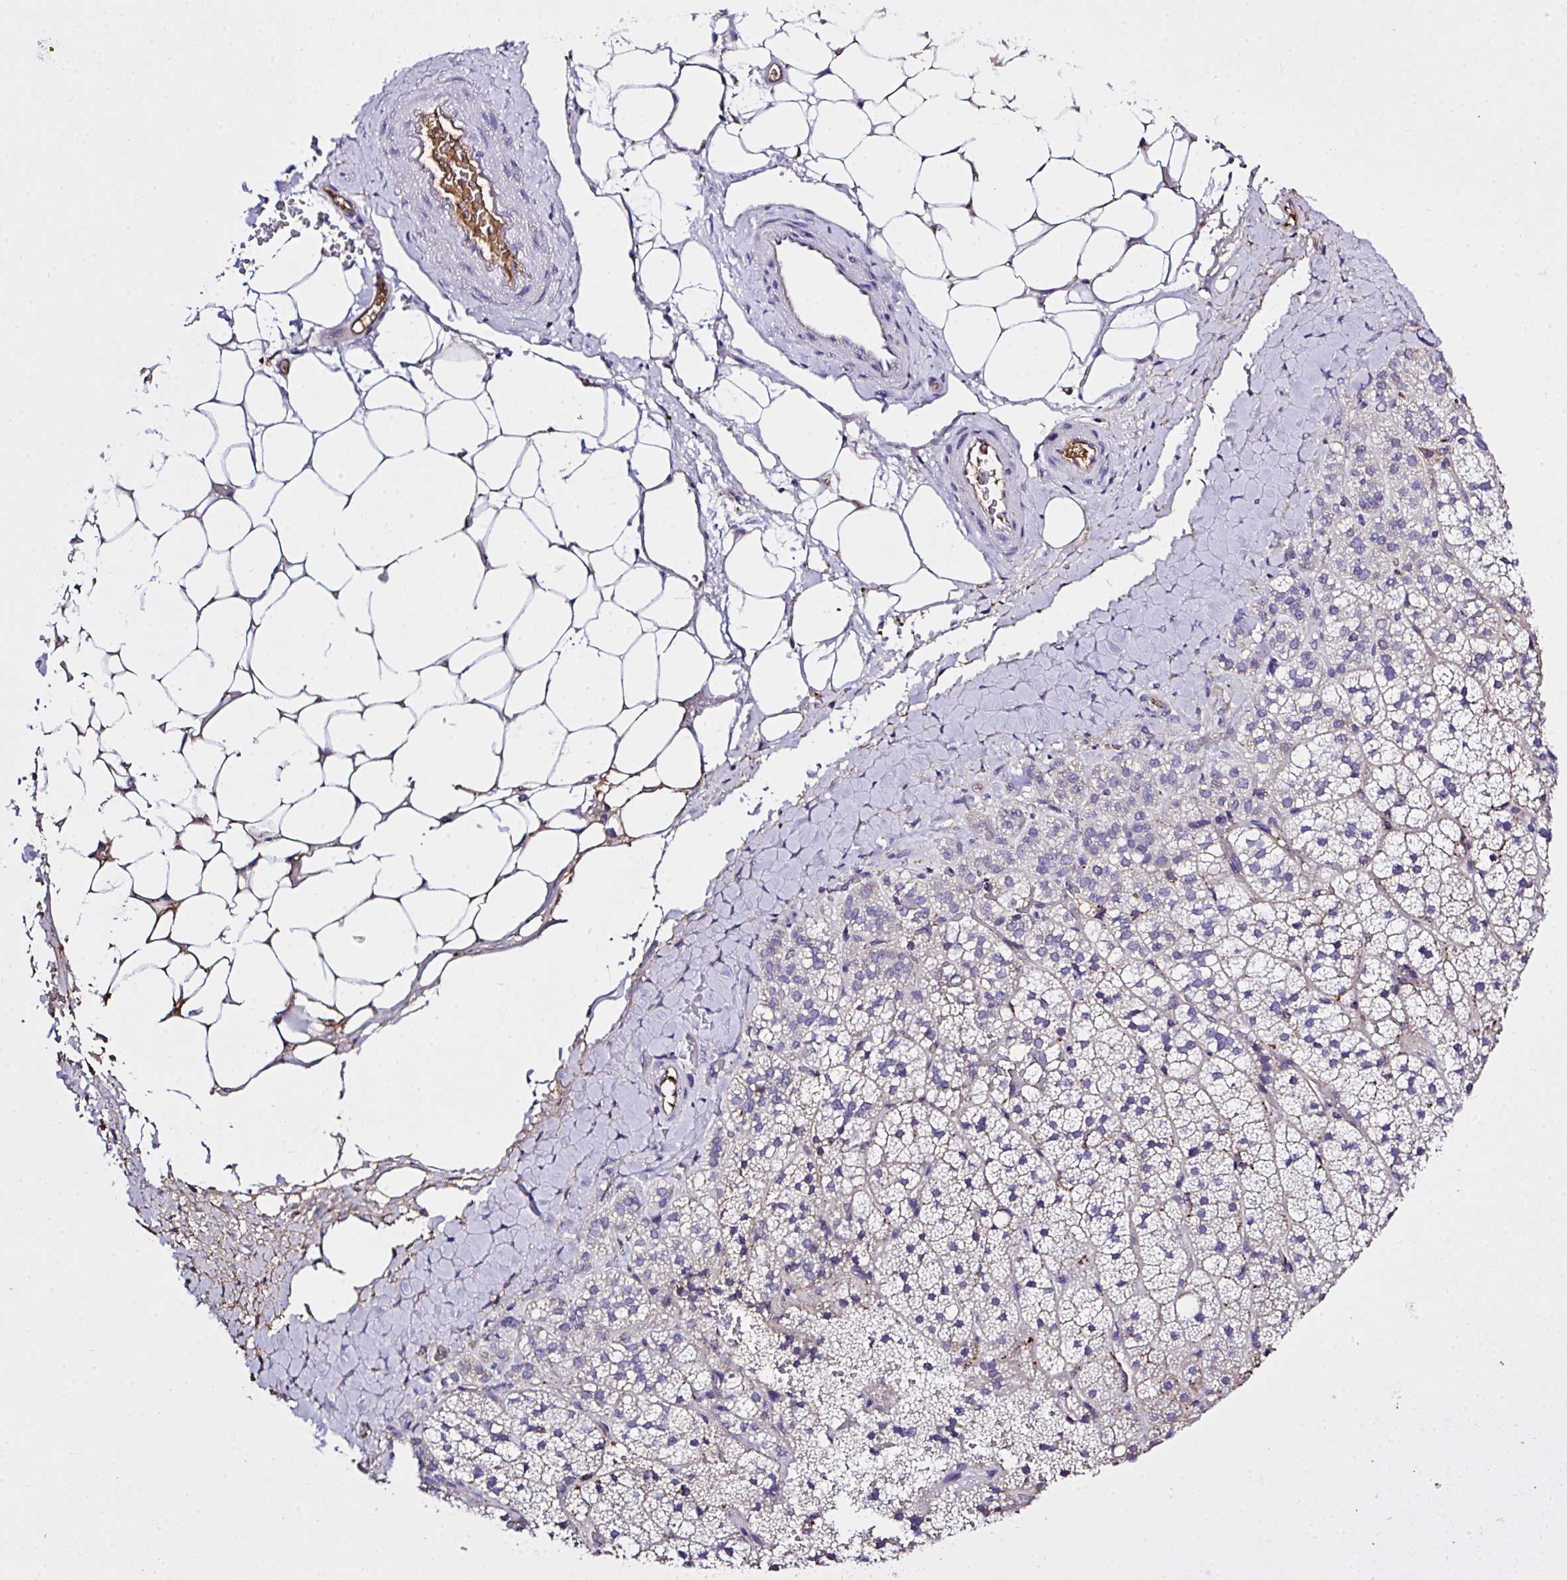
{"staining": {"intensity": "weak", "quantity": "<25%", "location": "cytoplasmic/membranous"}, "tissue": "adrenal gland", "cell_type": "Glandular cells", "image_type": "normal", "snomed": [{"axis": "morphology", "description": "Normal tissue, NOS"}, {"axis": "topography", "description": "Adrenal gland"}], "caption": "Glandular cells are negative for brown protein staining in normal adrenal gland. (DAB IHC visualized using brightfield microscopy, high magnification).", "gene": "ZNF813", "patient": {"sex": "male", "age": 53}}